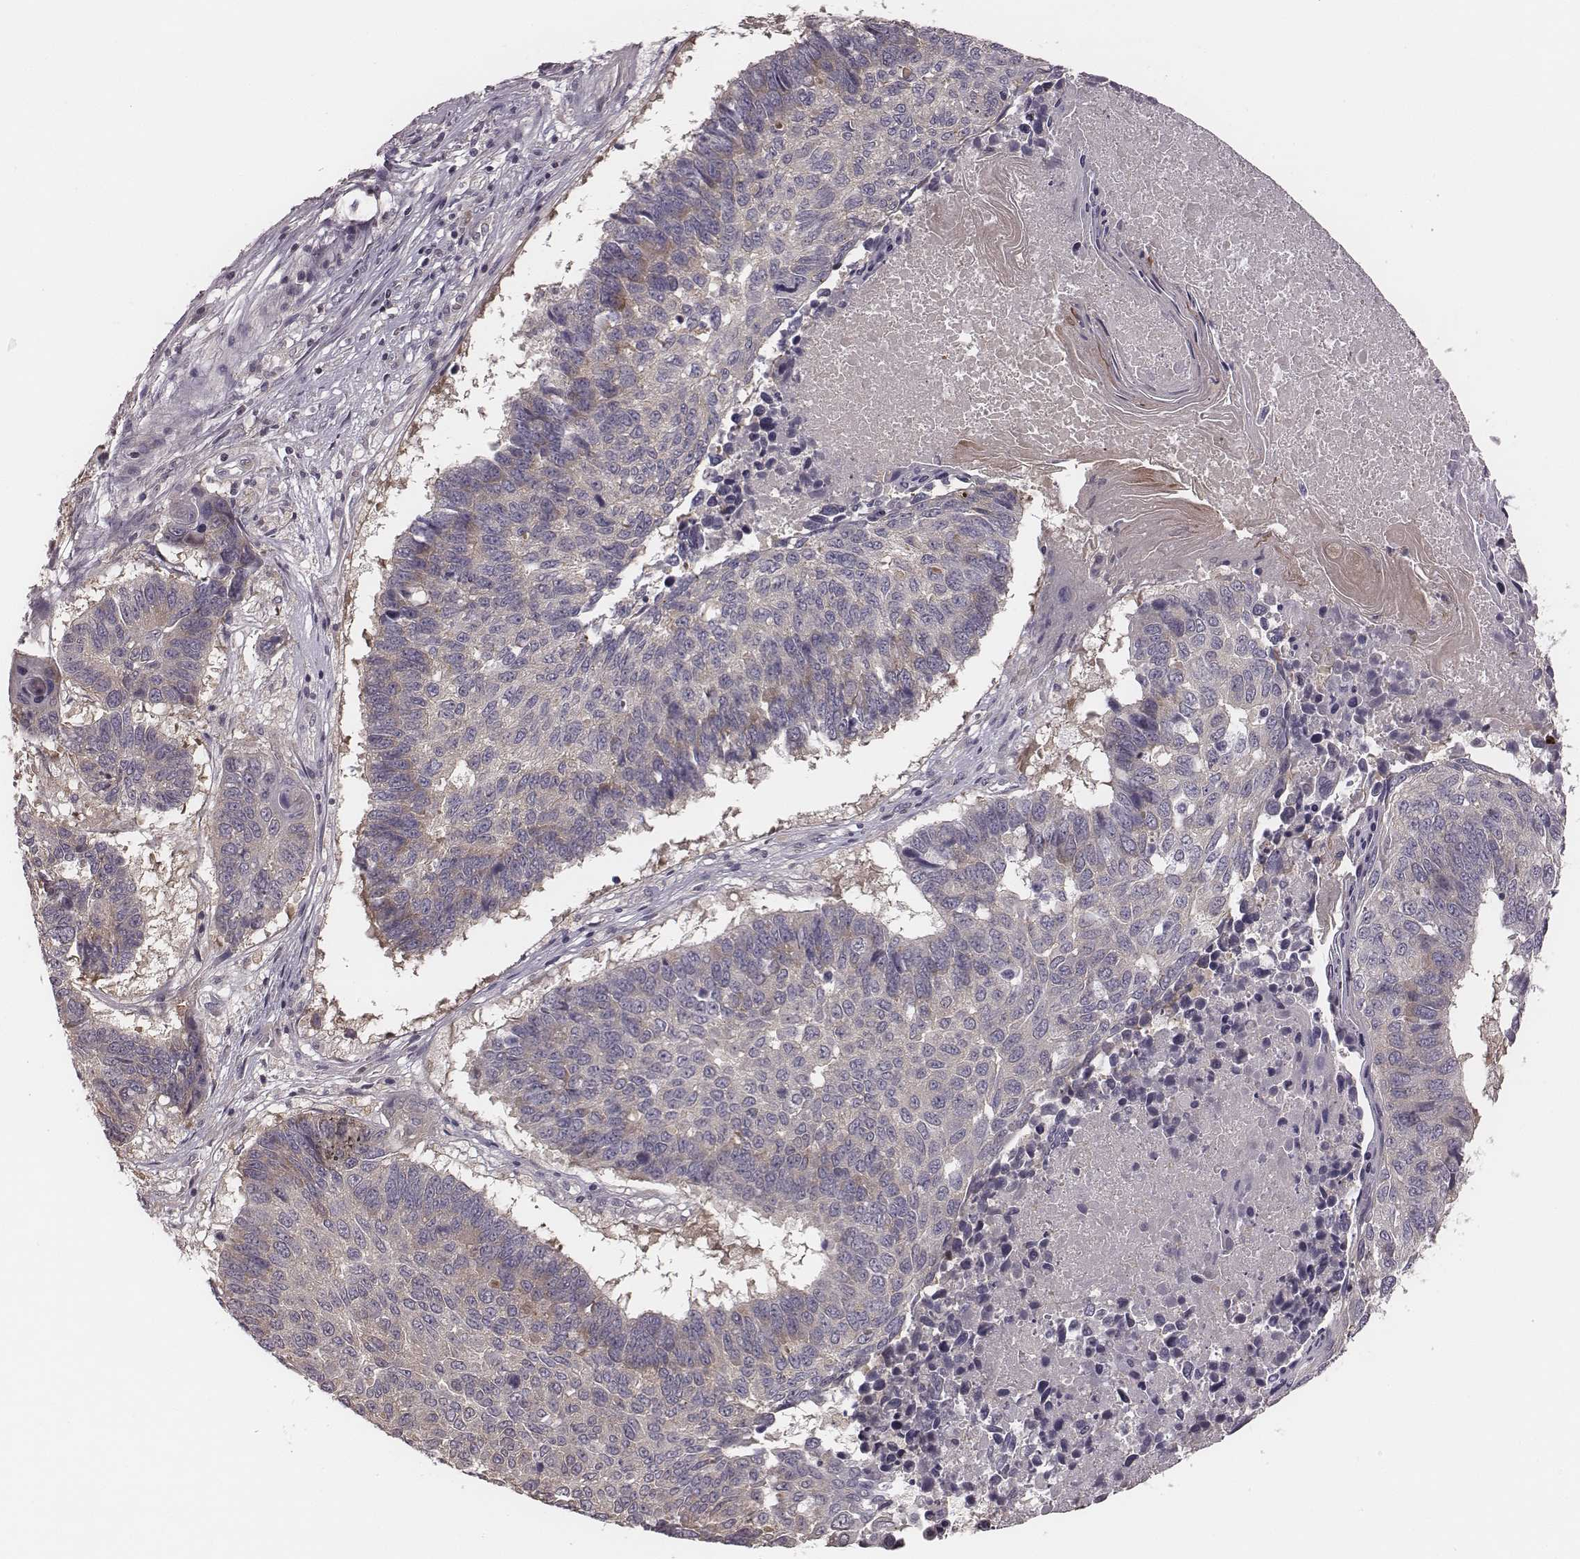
{"staining": {"intensity": "weak", "quantity": "<25%", "location": "cytoplasmic/membranous"}, "tissue": "lung cancer", "cell_type": "Tumor cells", "image_type": "cancer", "snomed": [{"axis": "morphology", "description": "Squamous cell carcinoma, NOS"}, {"axis": "topography", "description": "Lung"}], "caption": "A micrograph of squamous cell carcinoma (lung) stained for a protein demonstrates no brown staining in tumor cells.", "gene": "P2RX5", "patient": {"sex": "male", "age": 73}}